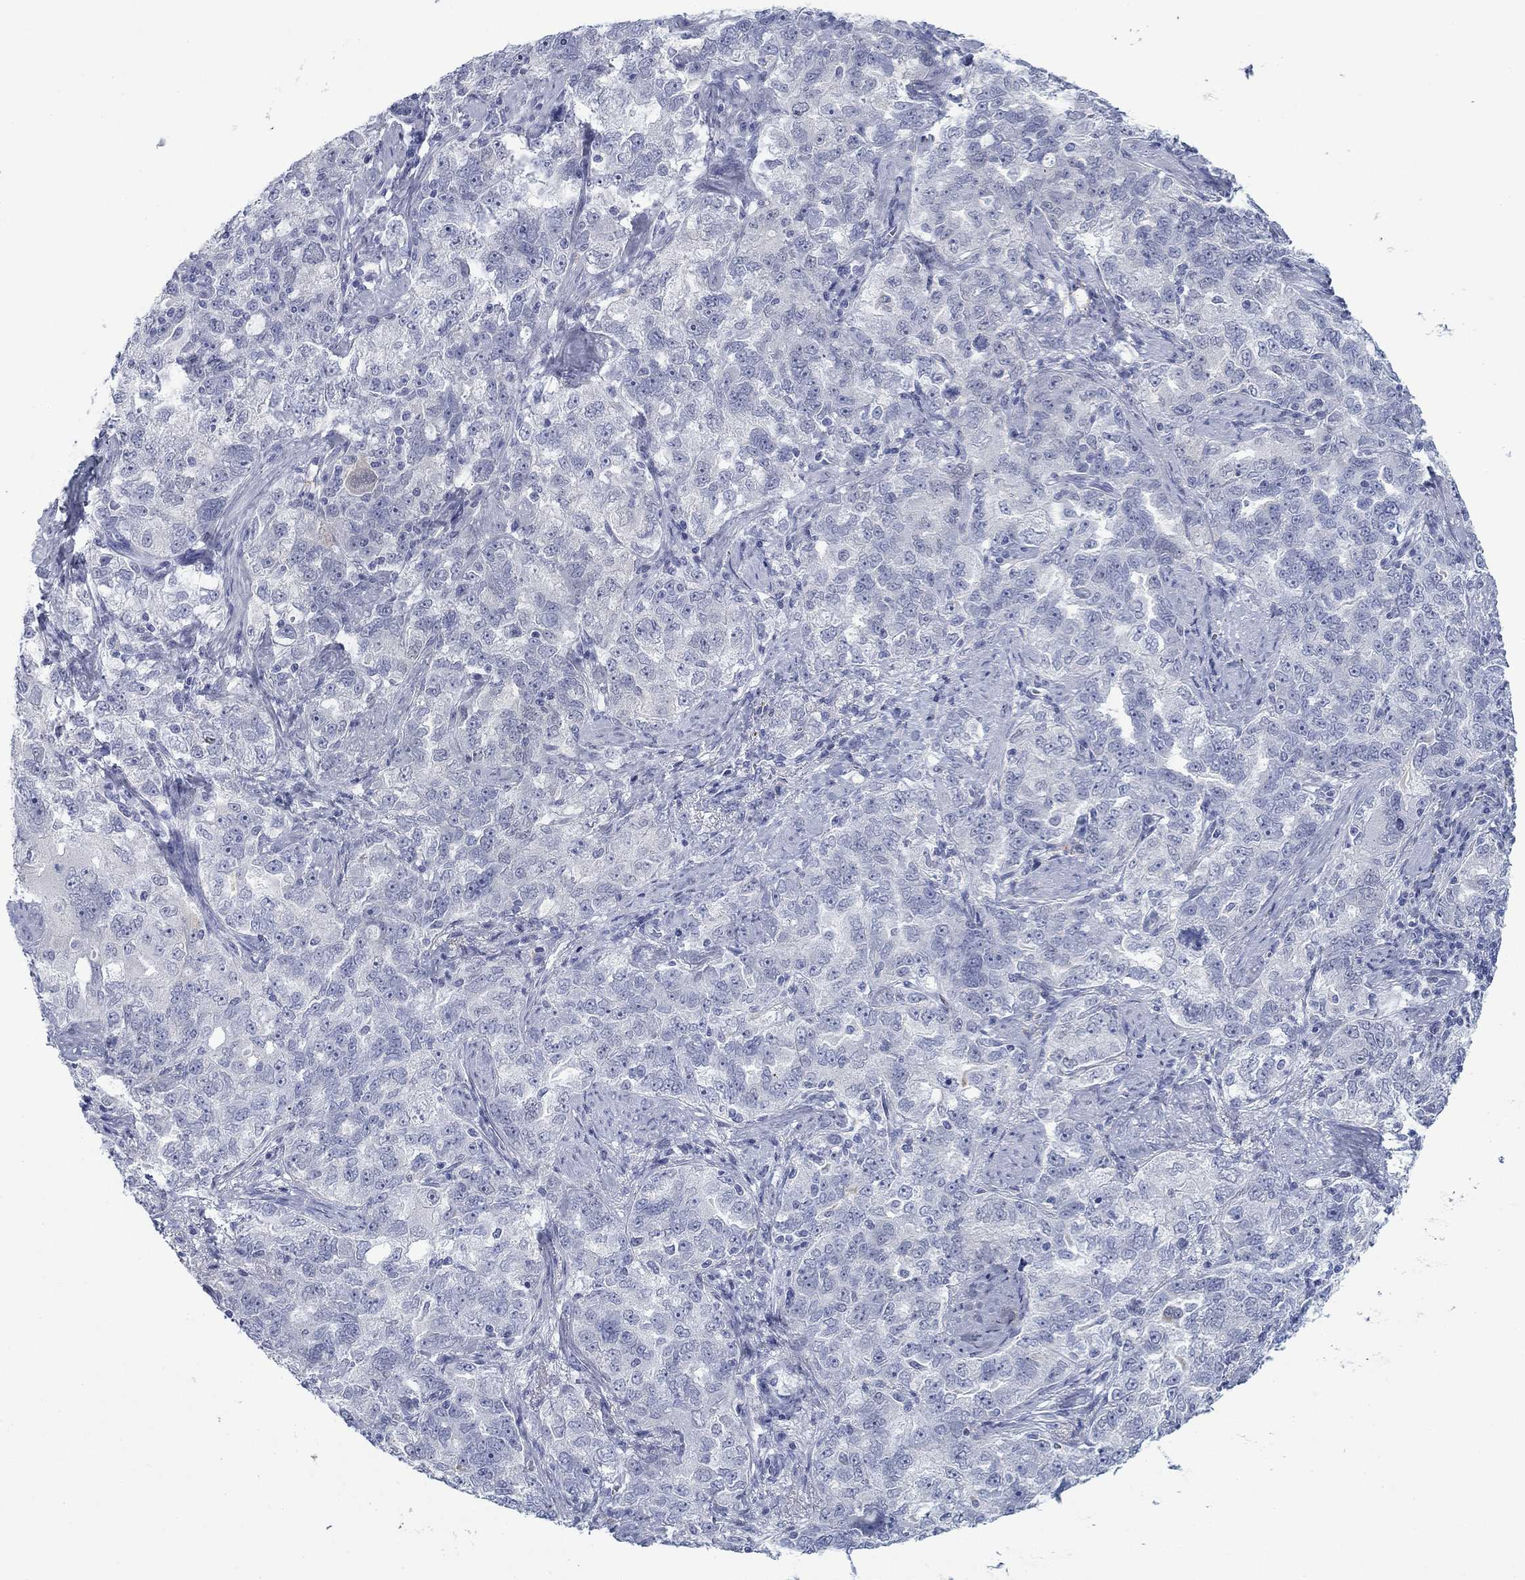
{"staining": {"intensity": "negative", "quantity": "none", "location": "none"}, "tissue": "ovarian cancer", "cell_type": "Tumor cells", "image_type": "cancer", "snomed": [{"axis": "morphology", "description": "Cystadenocarcinoma, serous, NOS"}, {"axis": "topography", "description": "Ovary"}], "caption": "Tumor cells show no significant expression in ovarian cancer. (Brightfield microscopy of DAB immunohistochemistry (IHC) at high magnification).", "gene": "DNAL1", "patient": {"sex": "female", "age": 51}}